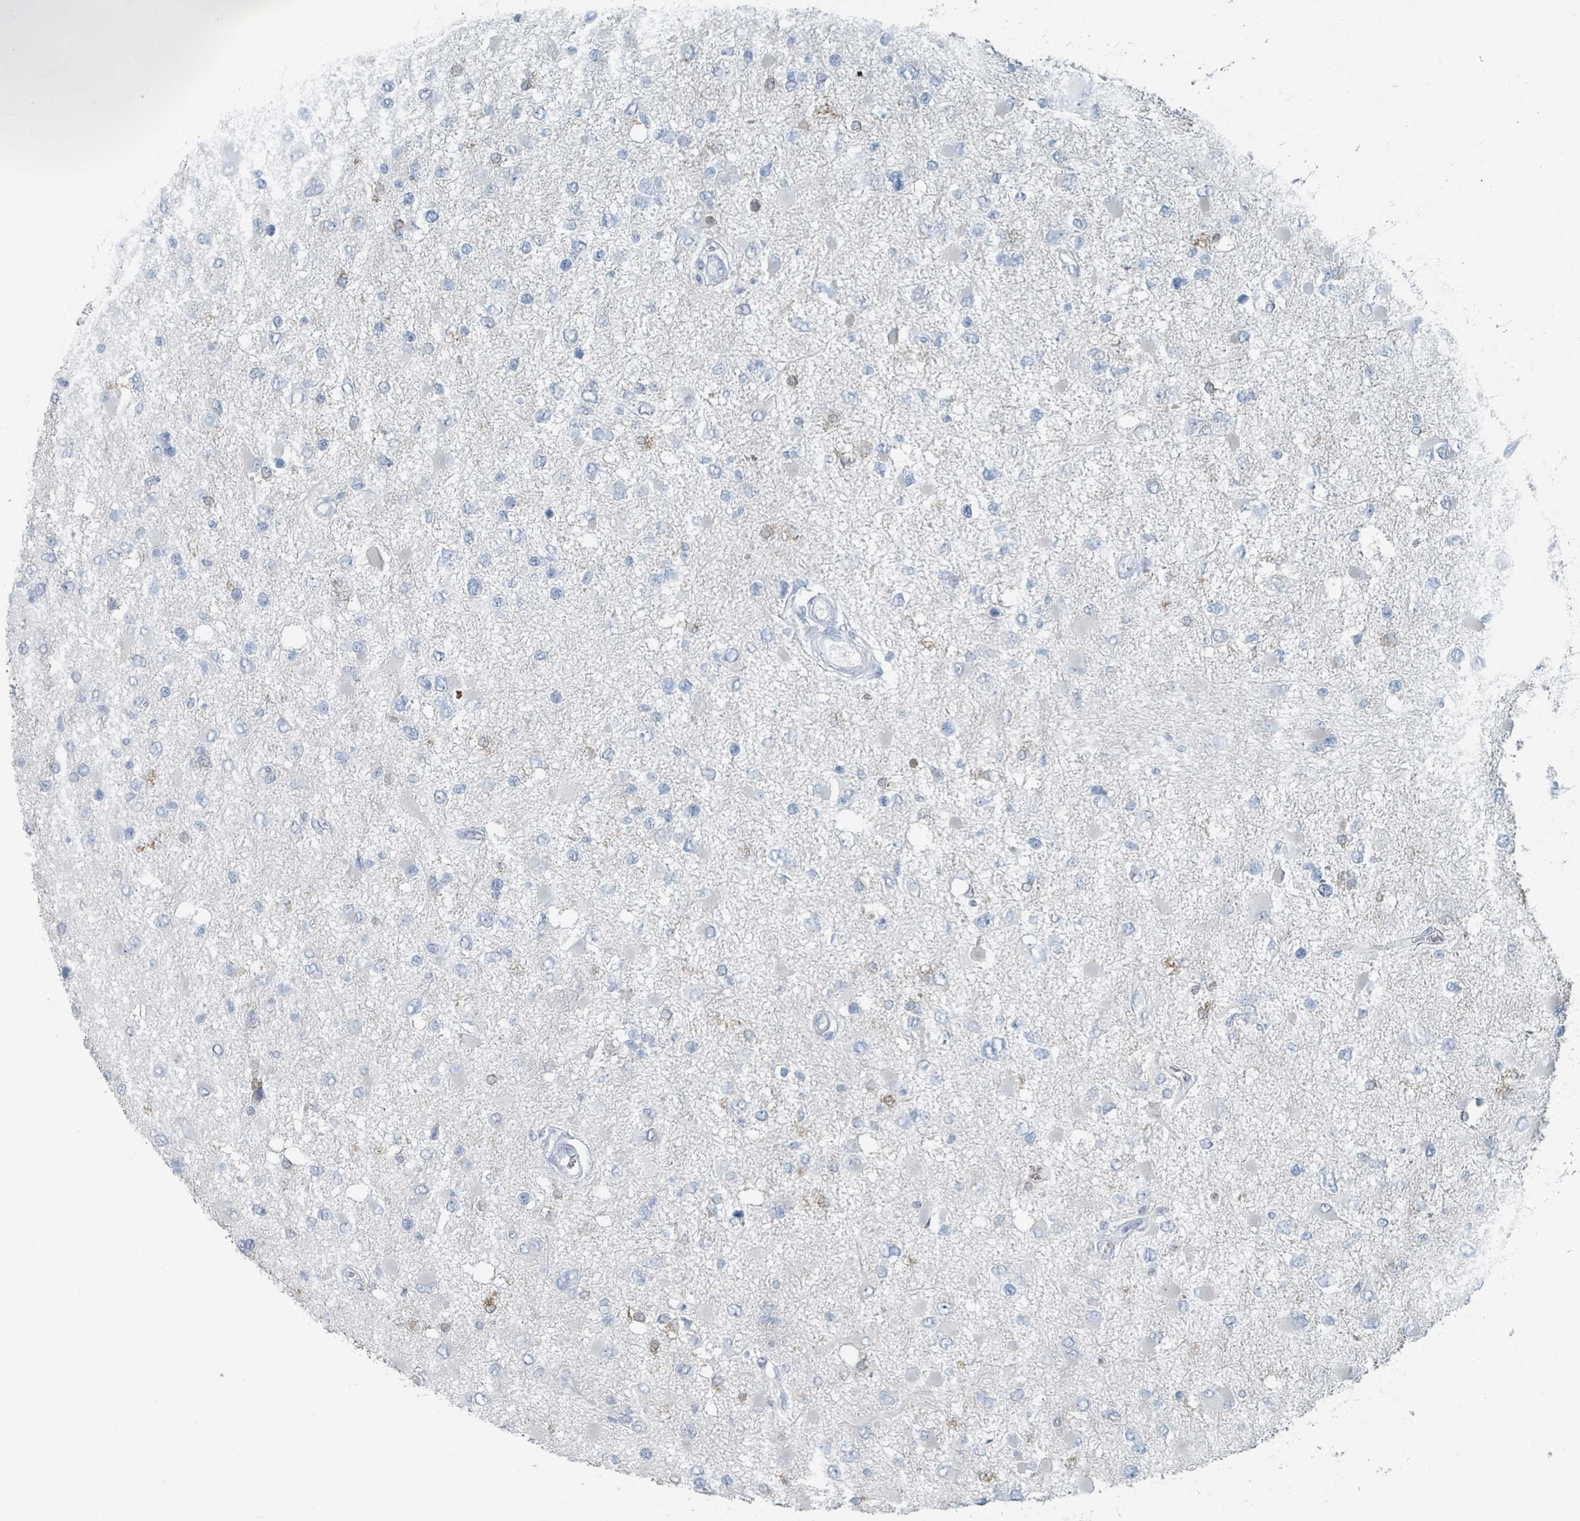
{"staining": {"intensity": "negative", "quantity": "none", "location": "none"}, "tissue": "glioma", "cell_type": "Tumor cells", "image_type": "cancer", "snomed": [{"axis": "morphology", "description": "Glioma, malignant, High grade"}, {"axis": "topography", "description": "Brain"}], "caption": "Immunohistochemistry image of glioma stained for a protein (brown), which exhibits no staining in tumor cells. (DAB immunohistochemistry with hematoxylin counter stain).", "gene": "GAMT", "patient": {"sex": "male", "age": 53}}